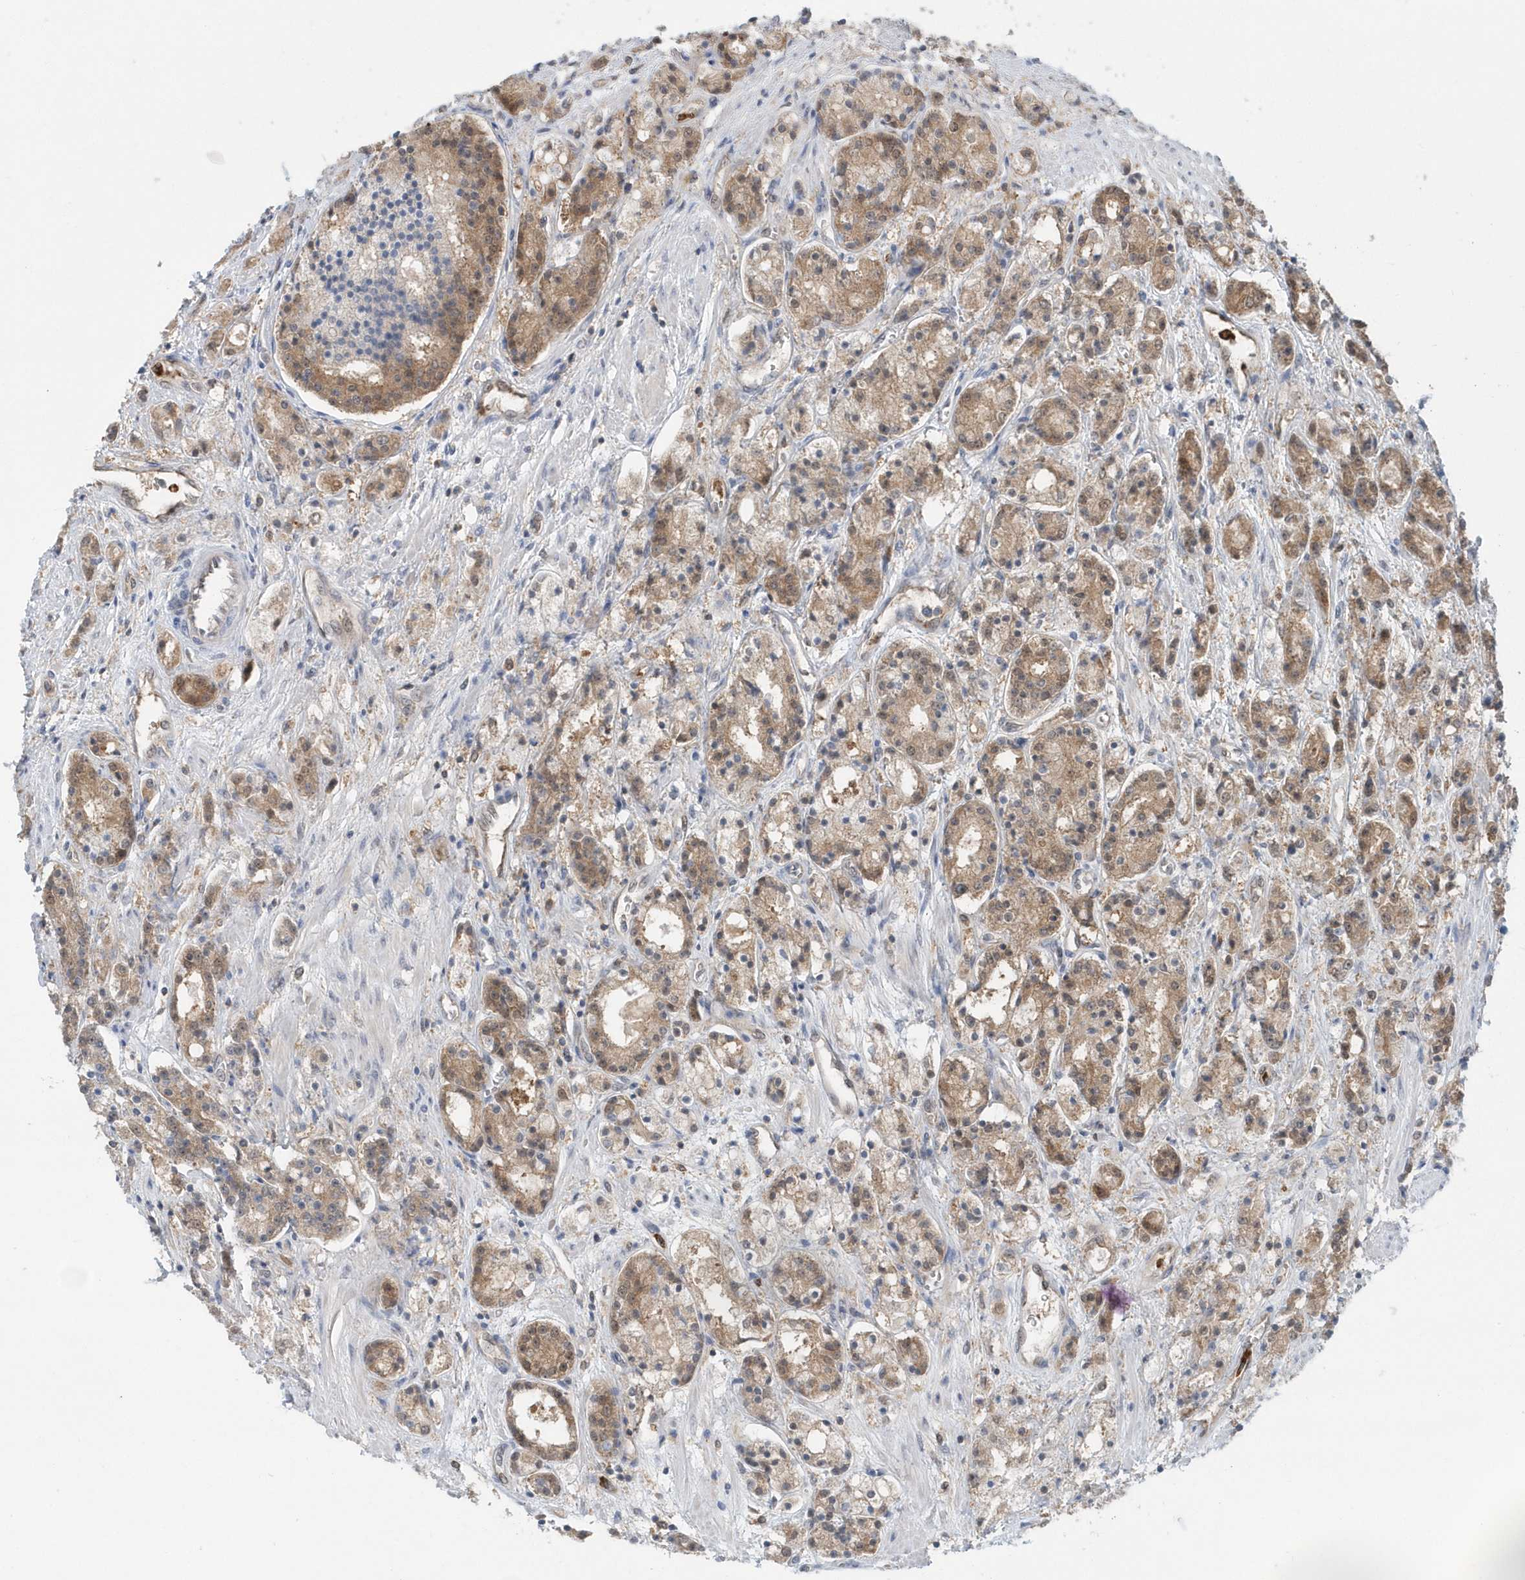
{"staining": {"intensity": "moderate", "quantity": ">75%", "location": "cytoplasmic/membranous"}, "tissue": "prostate cancer", "cell_type": "Tumor cells", "image_type": "cancer", "snomed": [{"axis": "morphology", "description": "Adenocarcinoma, High grade"}, {"axis": "topography", "description": "Prostate"}], "caption": "Protein expression analysis of human prostate cancer (adenocarcinoma (high-grade)) reveals moderate cytoplasmic/membranous staining in approximately >75% of tumor cells. (DAB (3,3'-diaminobenzidine) = brown stain, brightfield microscopy at high magnification).", "gene": "RNF7", "patient": {"sex": "male", "age": 60}}